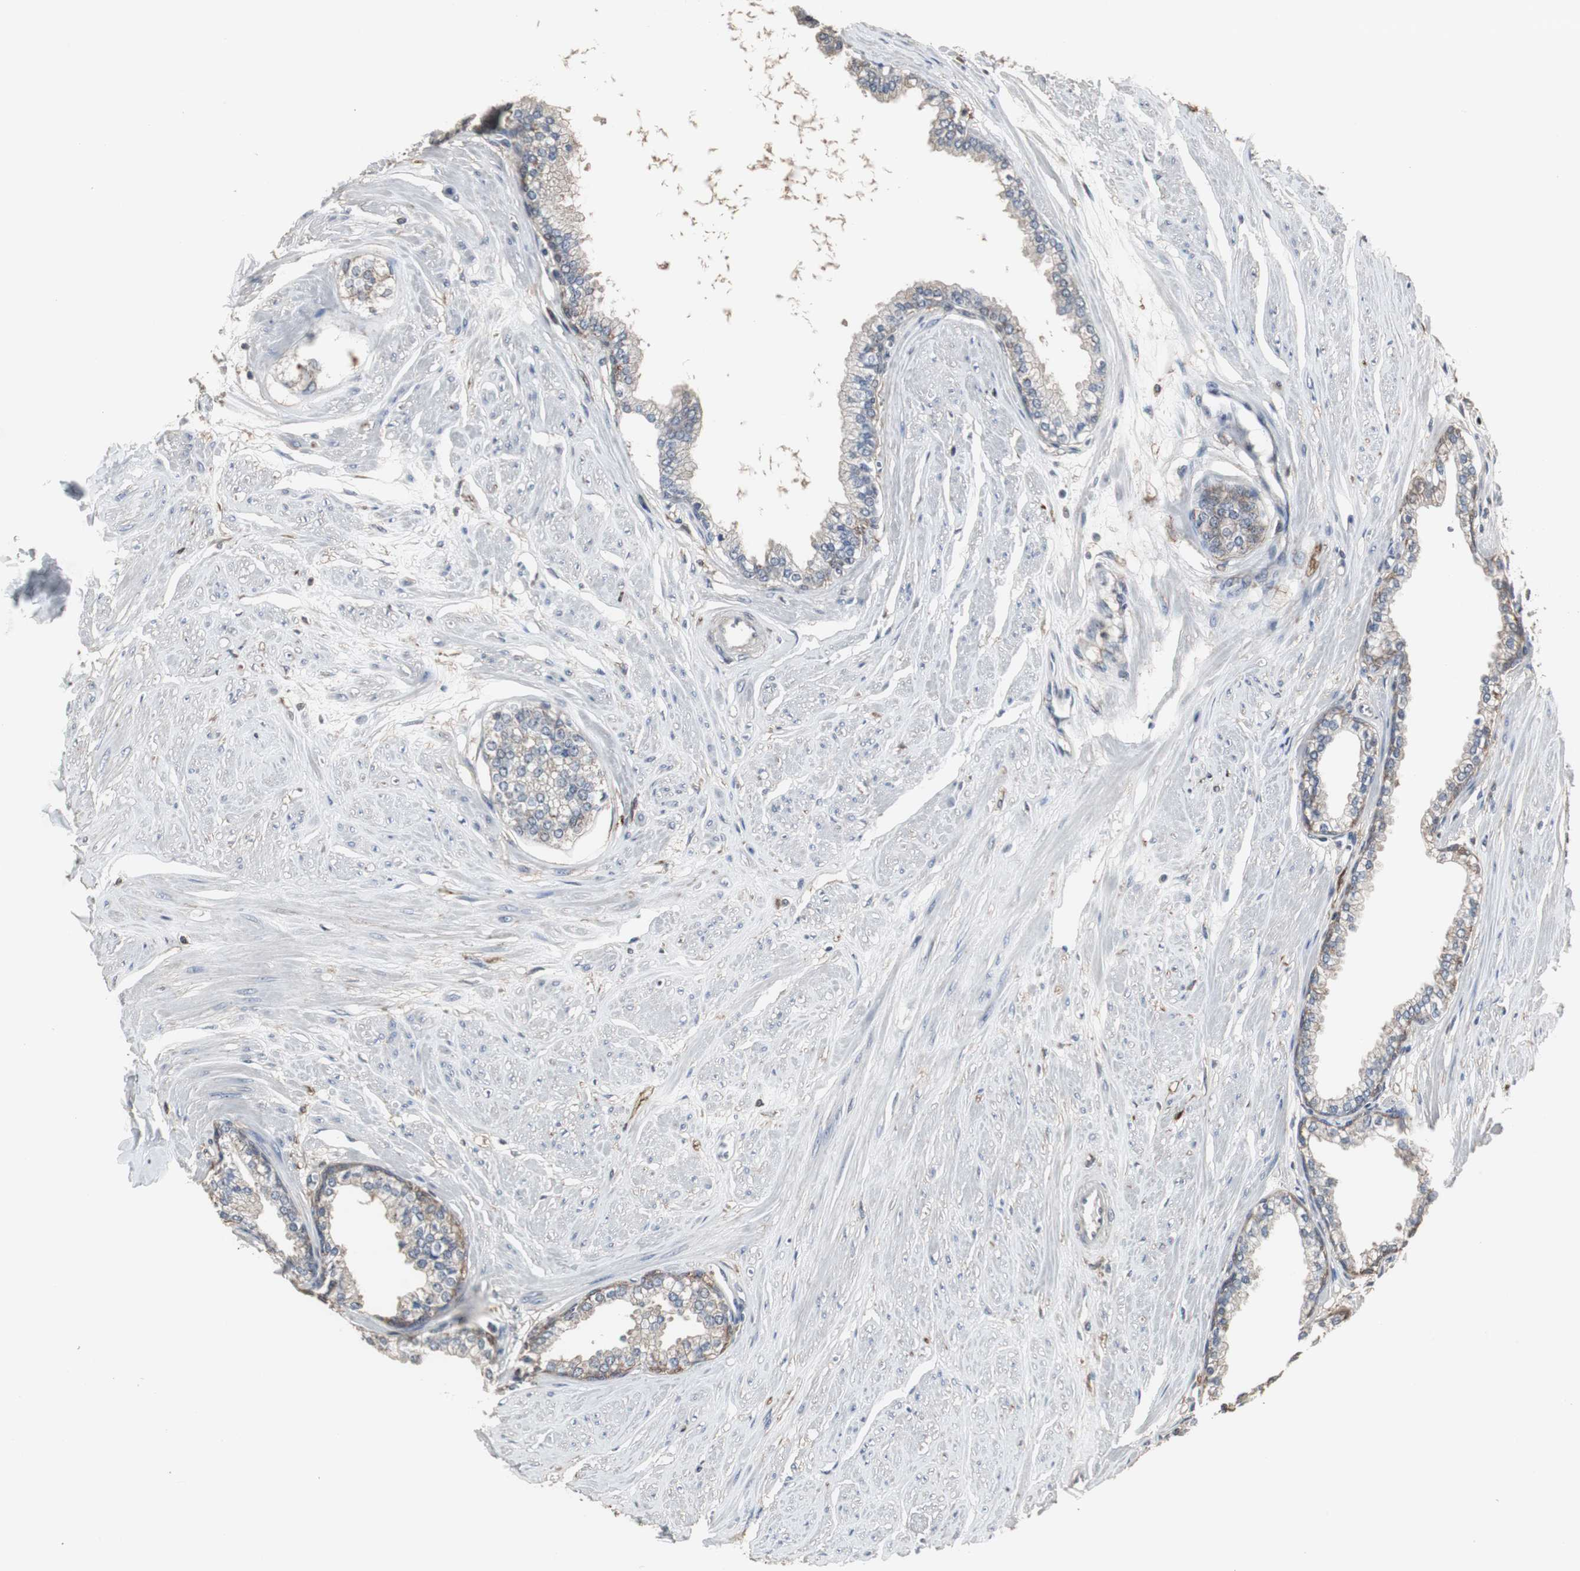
{"staining": {"intensity": "weak", "quantity": "<25%", "location": "cytoplasmic/membranous"}, "tissue": "prostate", "cell_type": "Glandular cells", "image_type": "normal", "snomed": [{"axis": "morphology", "description": "Normal tissue, NOS"}, {"axis": "topography", "description": "Prostate"}], "caption": "IHC histopathology image of normal prostate: prostate stained with DAB demonstrates no significant protein staining in glandular cells. The staining was performed using DAB (3,3'-diaminobenzidine) to visualize the protein expression in brown, while the nuclei were stained in blue with hematoxylin (Magnification: 20x).", "gene": "HPRT1", "patient": {"sex": "male", "age": 64}}